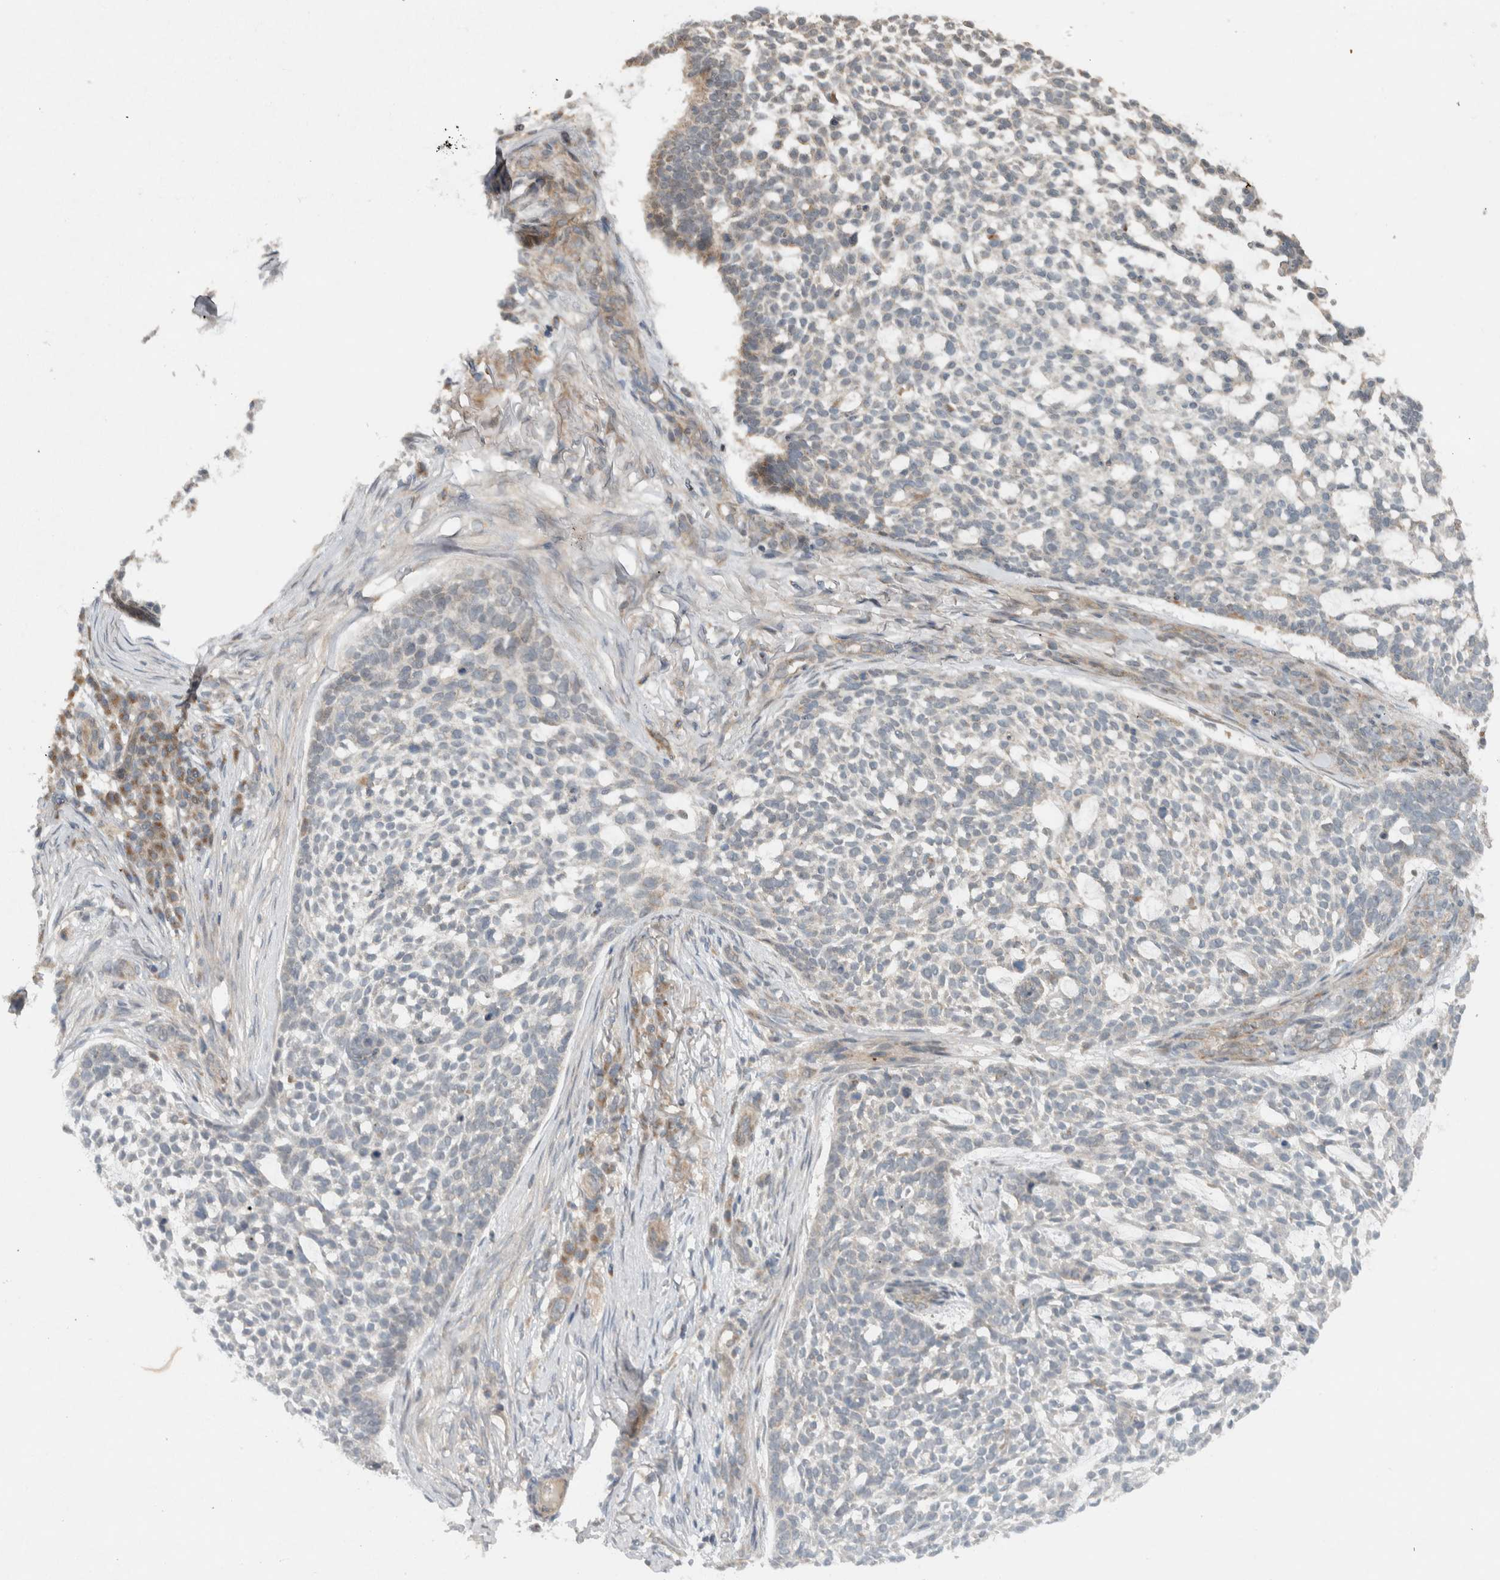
{"staining": {"intensity": "negative", "quantity": "none", "location": "none"}, "tissue": "skin cancer", "cell_type": "Tumor cells", "image_type": "cancer", "snomed": [{"axis": "morphology", "description": "Basal cell carcinoma"}, {"axis": "topography", "description": "Skin"}], "caption": "Skin cancer (basal cell carcinoma) was stained to show a protein in brown. There is no significant expression in tumor cells.", "gene": "KLHL6", "patient": {"sex": "female", "age": 64}}